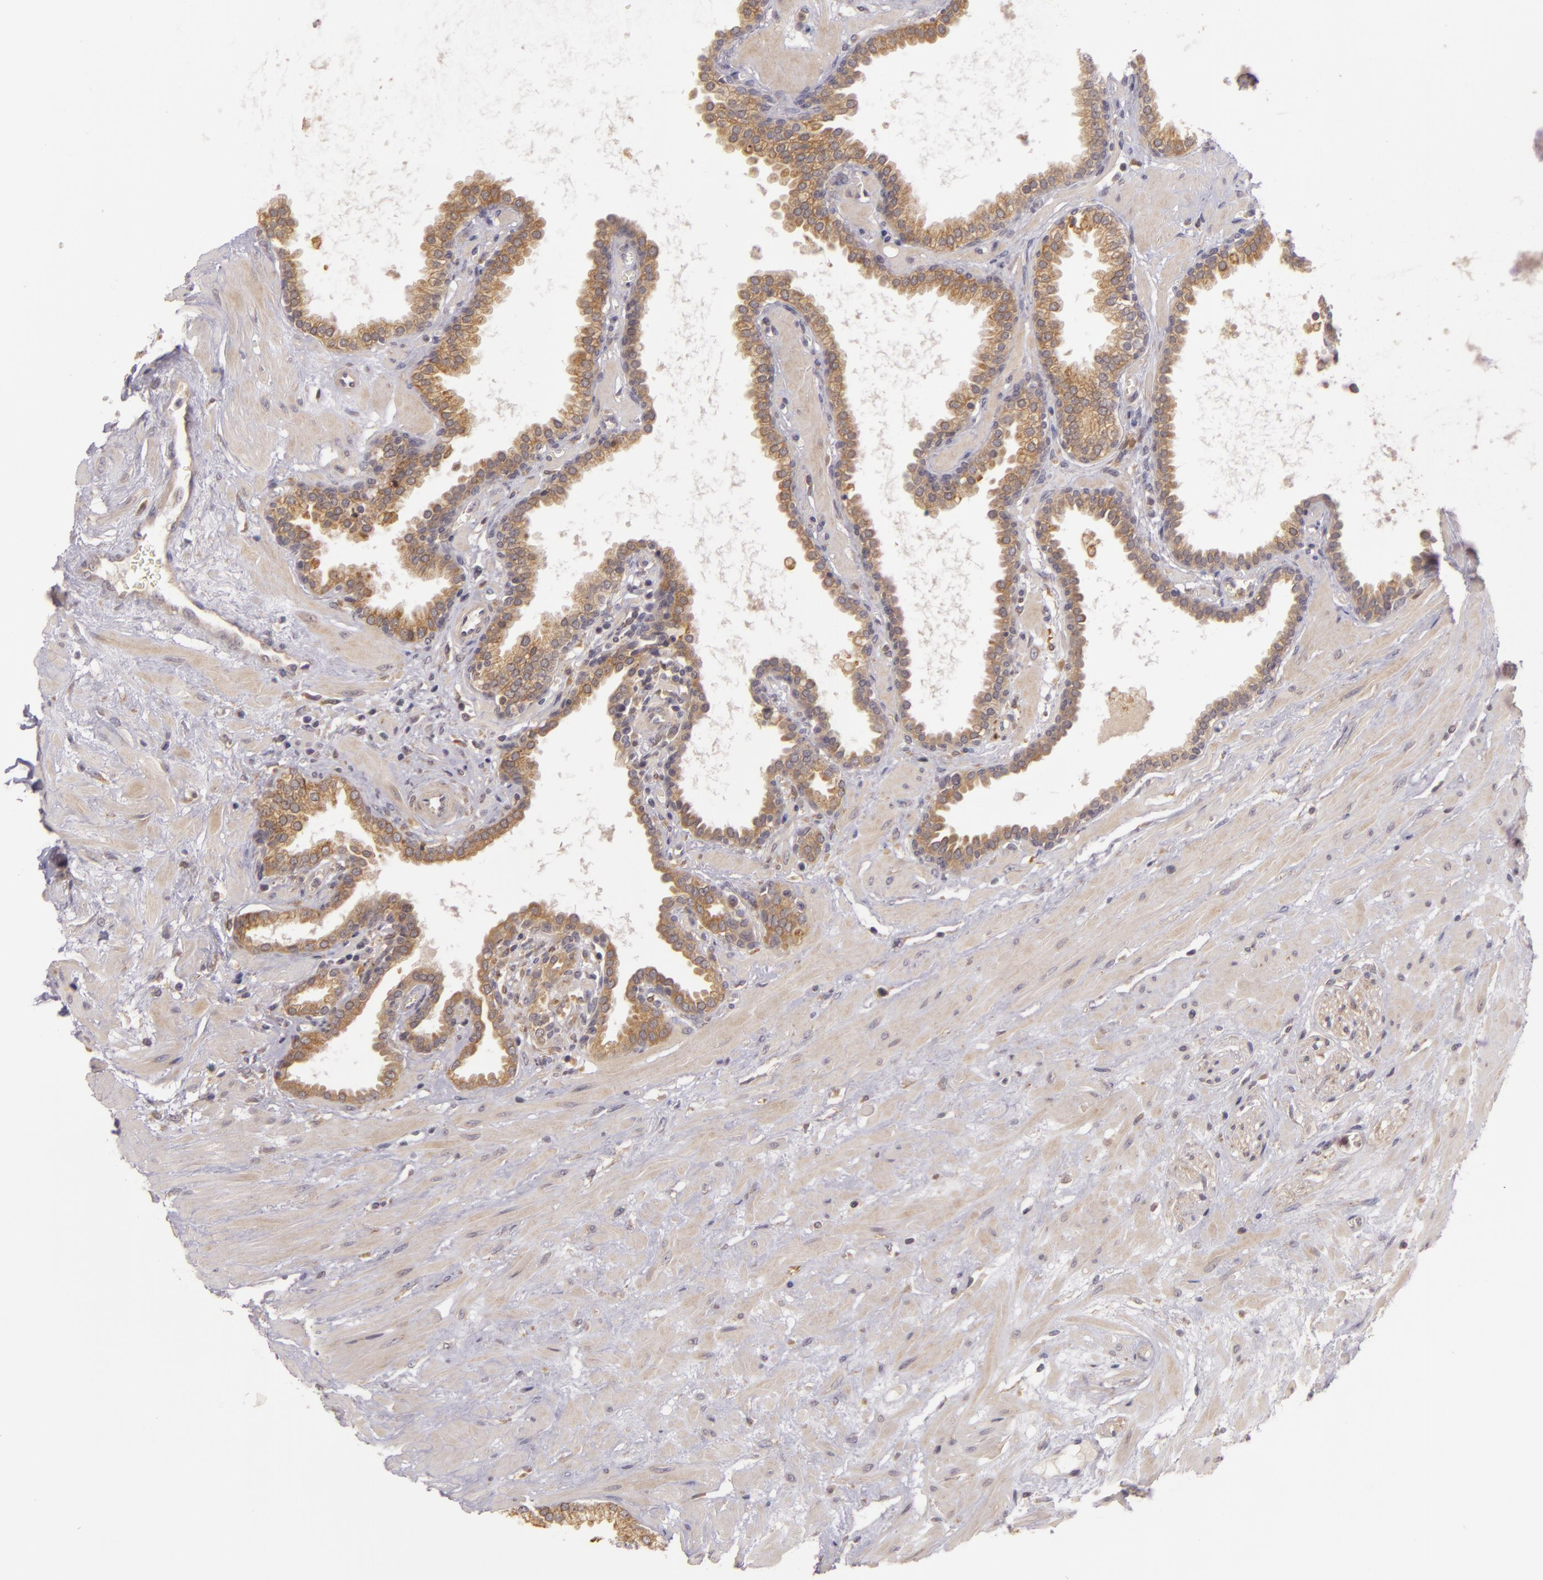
{"staining": {"intensity": "weak", "quantity": ">75%", "location": "cytoplasmic/membranous"}, "tissue": "prostate", "cell_type": "Glandular cells", "image_type": "normal", "snomed": [{"axis": "morphology", "description": "Normal tissue, NOS"}, {"axis": "topography", "description": "Prostate"}], "caption": "Human prostate stained with a brown dye exhibits weak cytoplasmic/membranous positive staining in approximately >75% of glandular cells.", "gene": "PPP1R3F", "patient": {"sex": "male", "age": 64}}